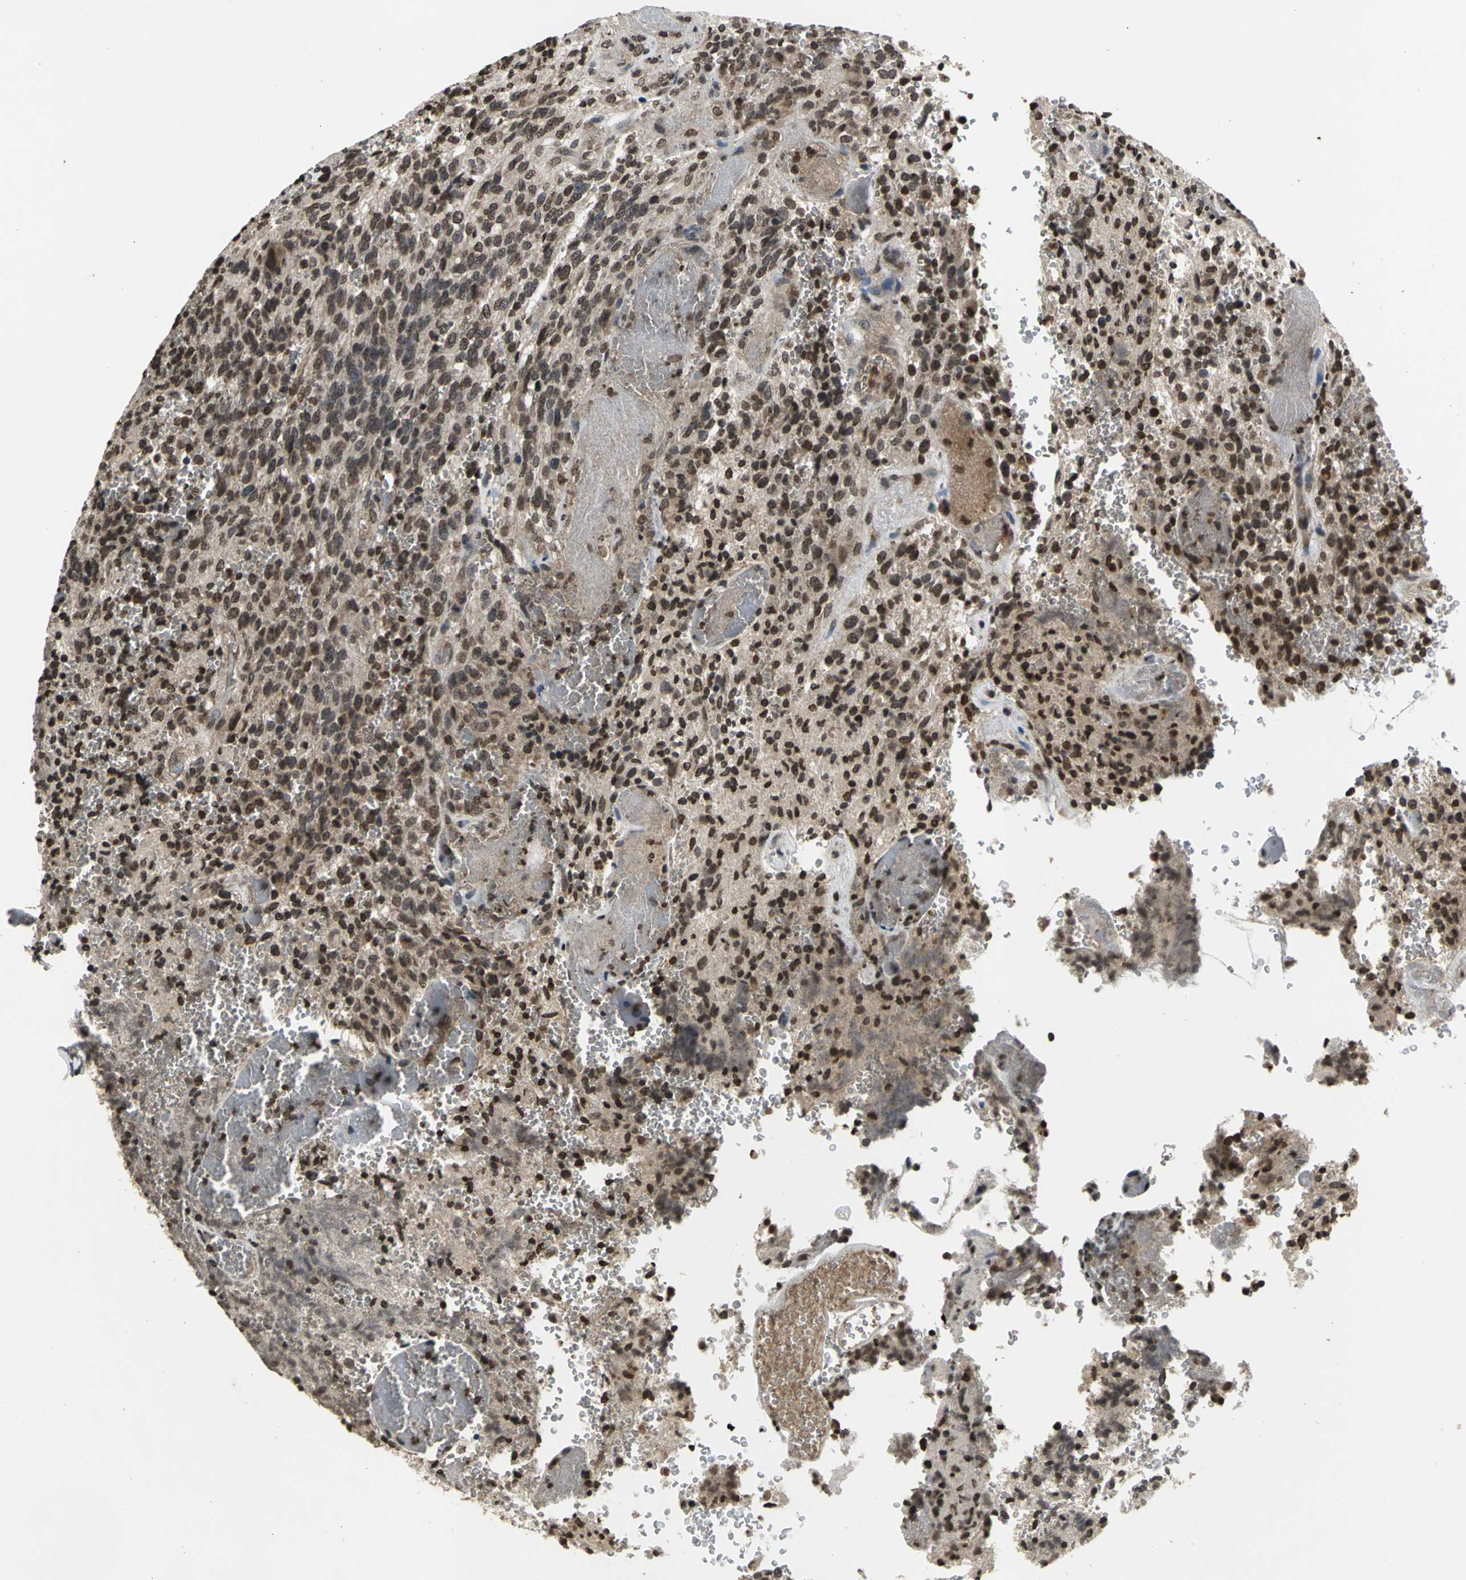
{"staining": {"intensity": "strong", "quantity": ">75%", "location": "cytoplasmic/membranous,nuclear"}, "tissue": "glioma", "cell_type": "Tumor cells", "image_type": "cancer", "snomed": [{"axis": "morphology", "description": "Normal tissue, NOS"}, {"axis": "morphology", "description": "Glioma, malignant, High grade"}, {"axis": "topography", "description": "Cerebral cortex"}], "caption": "Malignant glioma (high-grade) was stained to show a protein in brown. There is high levels of strong cytoplasmic/membranous and nuclear positivity in approximately >75% of tumor cells.", "gene": "AHR", "patient": {"sex": "male", "age": 56}}